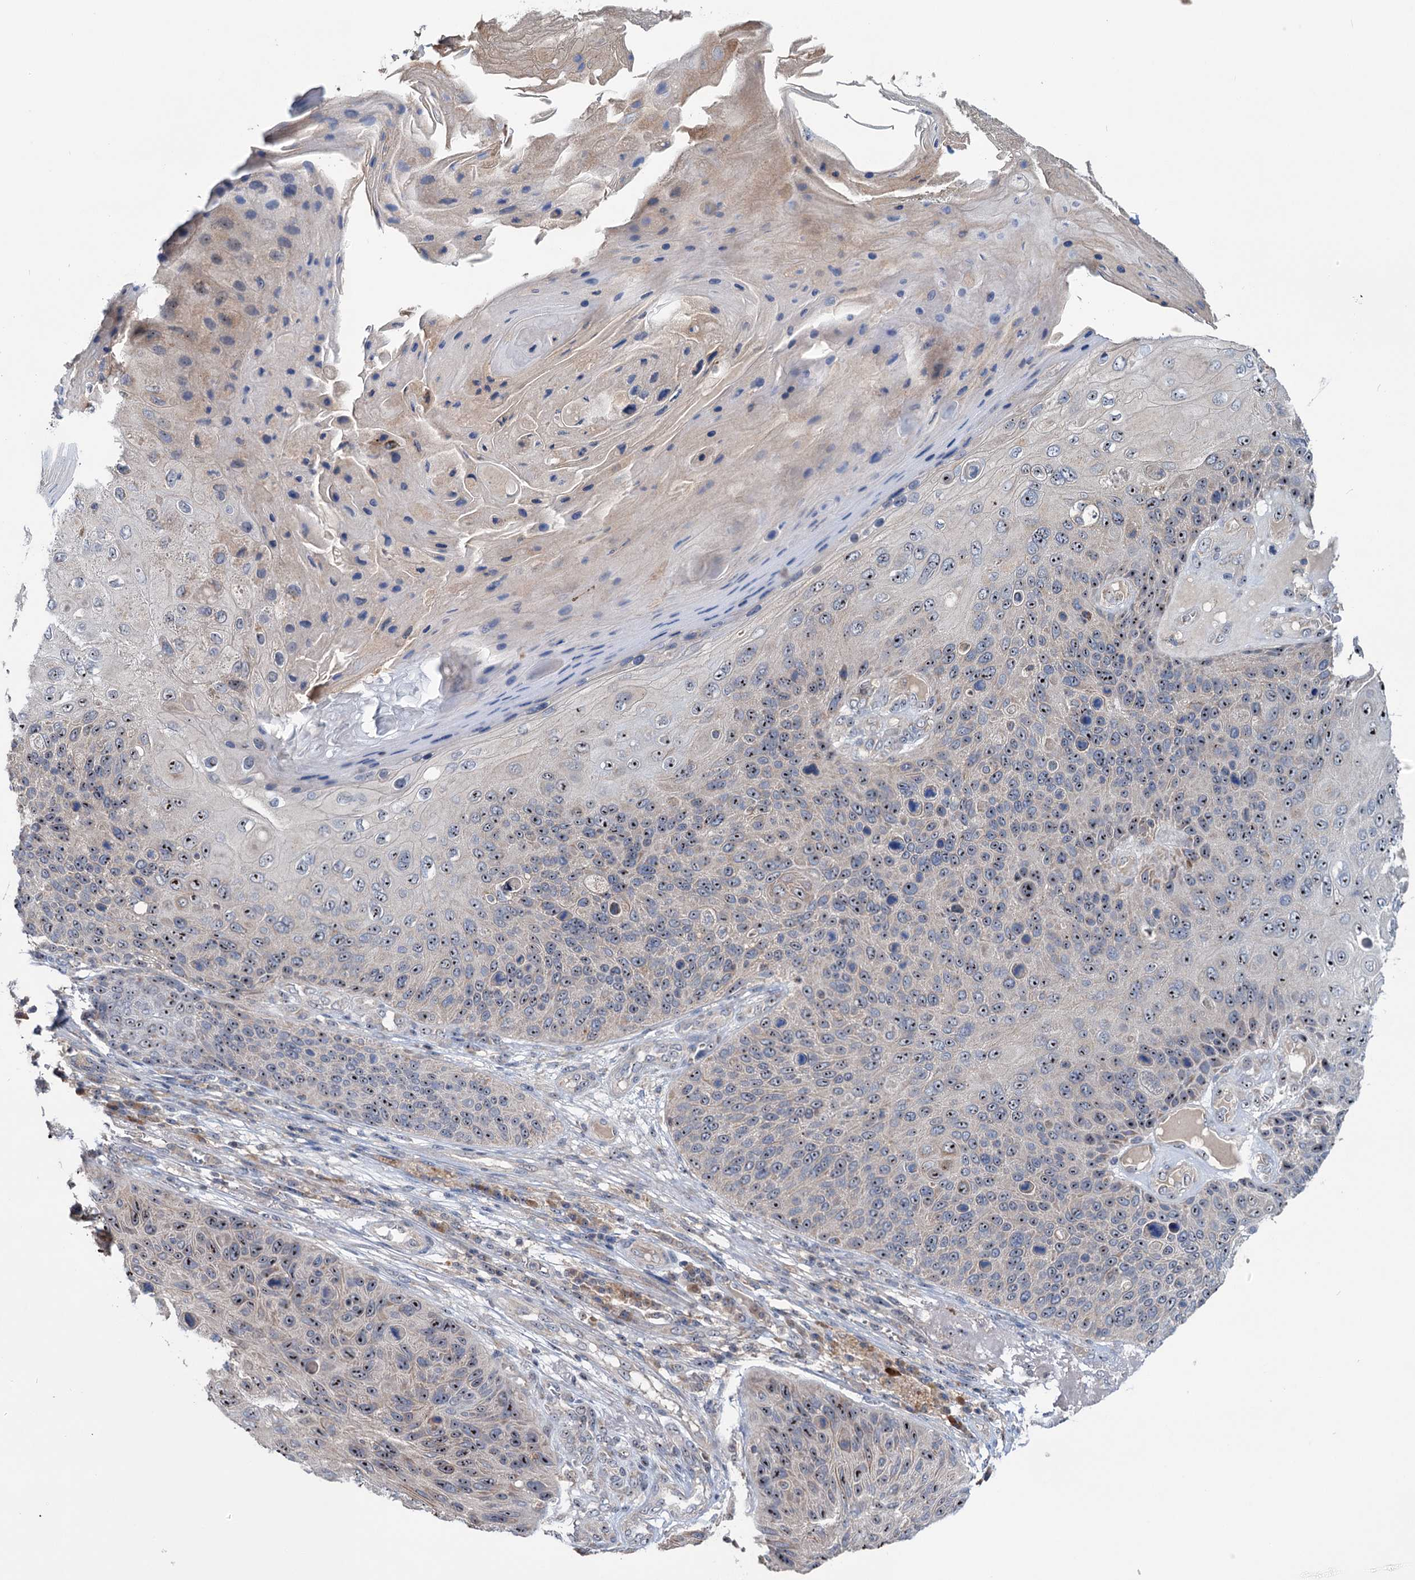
{"staining": {"intensity": "moderate", "quantity": ">75%", "location": "nuclear"}, "tissue": "skin cancer", "cell_type": "Tumor cells", "image_type": "cancer", "snomed": [{"axis": "morphology", "description": "Squamous cell carcinoma, NOS"}, {"axis": "topography", "description": "Skin"}], "caption": "Skin squamous cell carcinoma stained for a protein exhibits moderate nuclear positivity in tumor cells.", "gene": "HTR3B", "patient": {"sex": "female", "age": 88}}